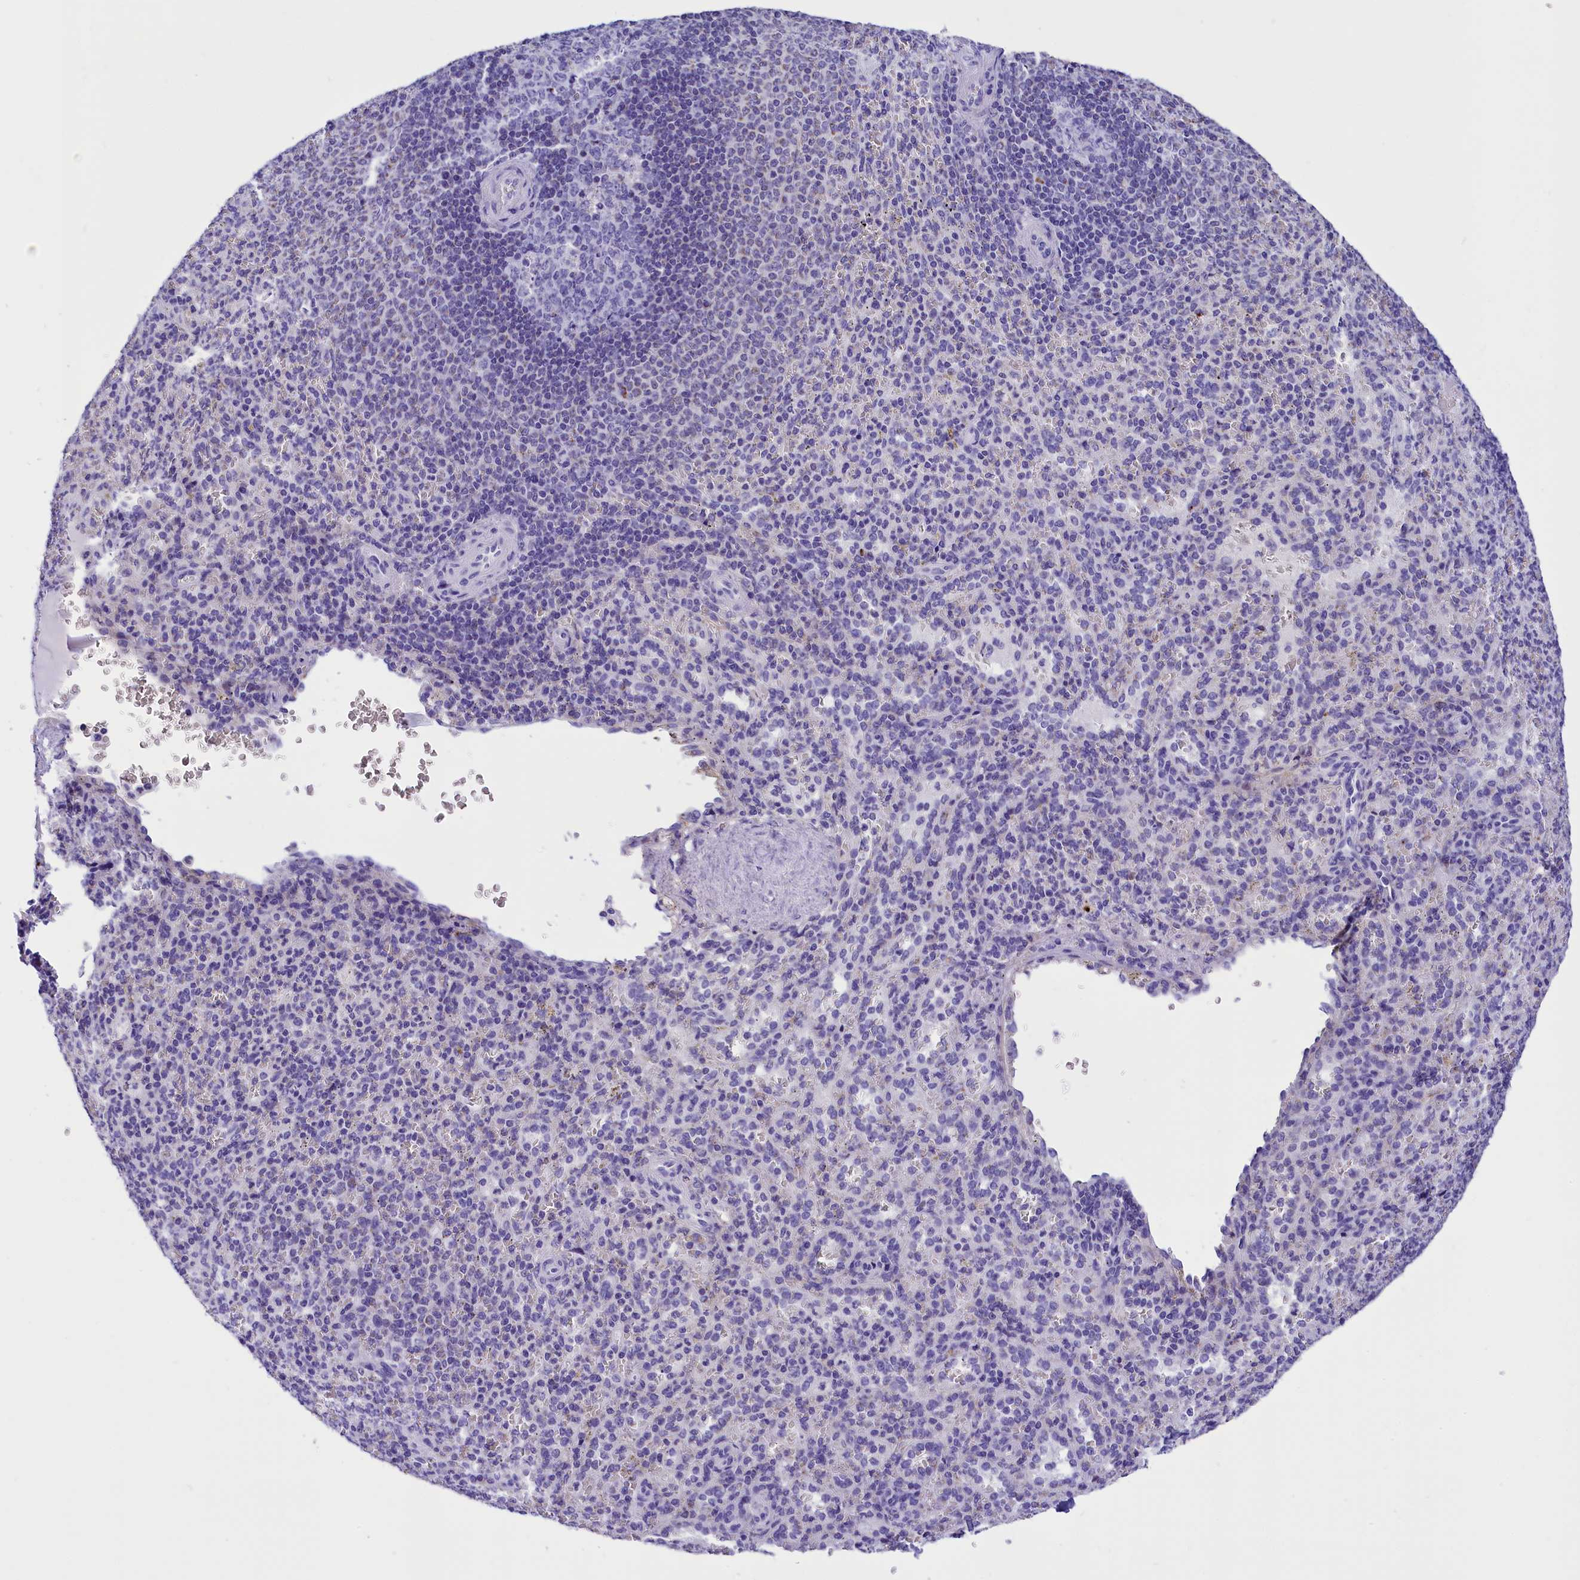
{"staining": {"intensity": "negative", "quantity": "none", "location": "none"}, "tissue": "spleen", "cell_type": "Cells in red pulp", "image_type": "normal", "snomed": [{"axis": "morphology", "description": "Normal tissue, NOS"}, {"axis": "topography", "description": "Spleen"}], "caption": "This is a micrograph of immunohistochemistry (IHC) staining of normal spleen, which shows no expression in cells in red pulp.", "gene": "ABAT", "patient": {"sex": "female", "age": 21}}